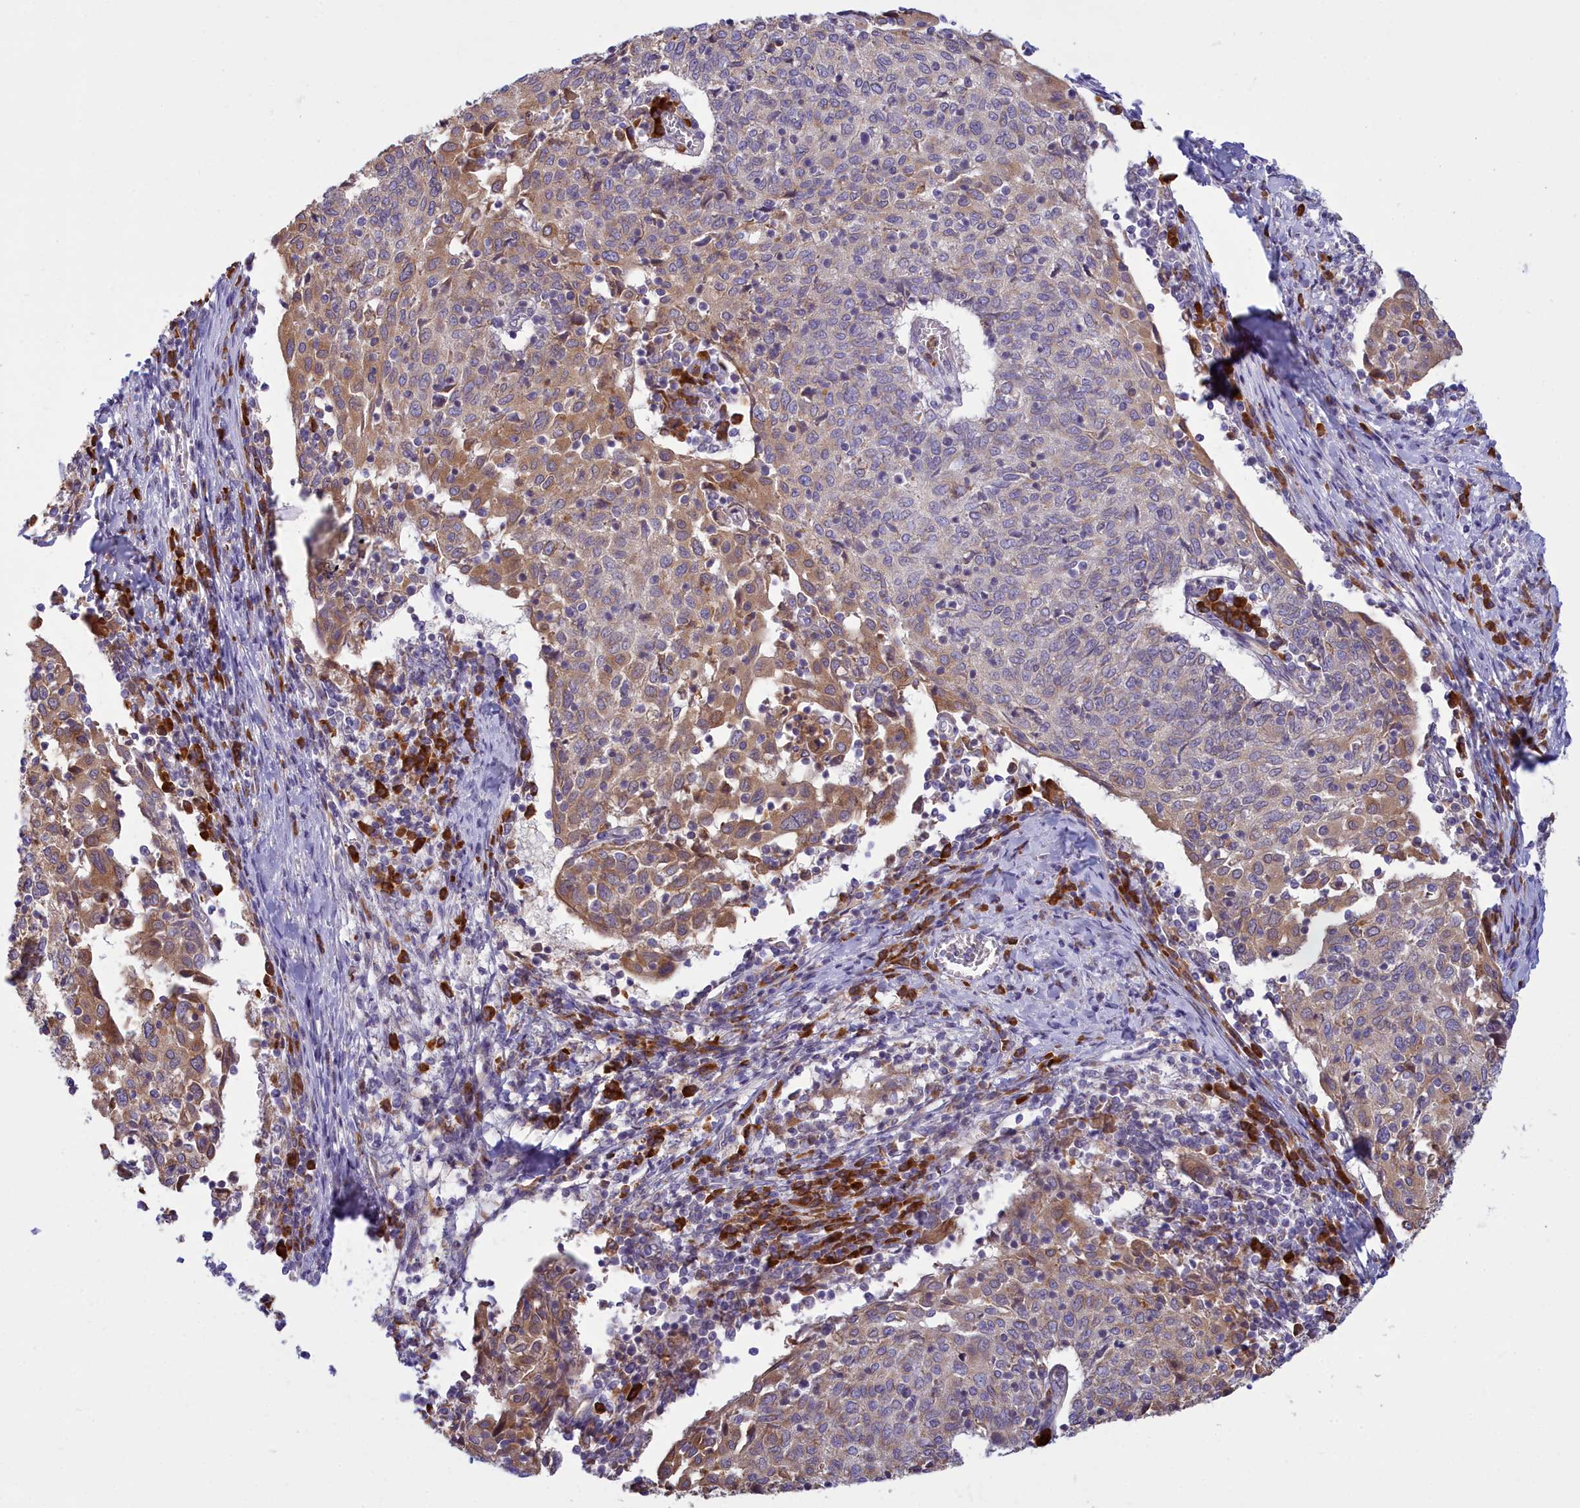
{"staining": {"intensity": "moderate", "quantity": "25%-75%", "location": "cytoplasmic/membranous"}, "tissue": "cervical cancer", "cell_type": "Tumor cells", "image_type": "cancer", "snomed": [{"axis": "morphology", "description": "Squamous cell carcinoma, NOS"}, {"axis": "topography", "description": "Cervix"}], "caption": "Human squamous cell carcinoma (cervical) stained with a brown dye reveals moderate cytoplasmic/membranous positive expression in approximately 25%-75% of tumor cells.", "gene": "HM13", "patient": {"sex": "female", "age": 52}}